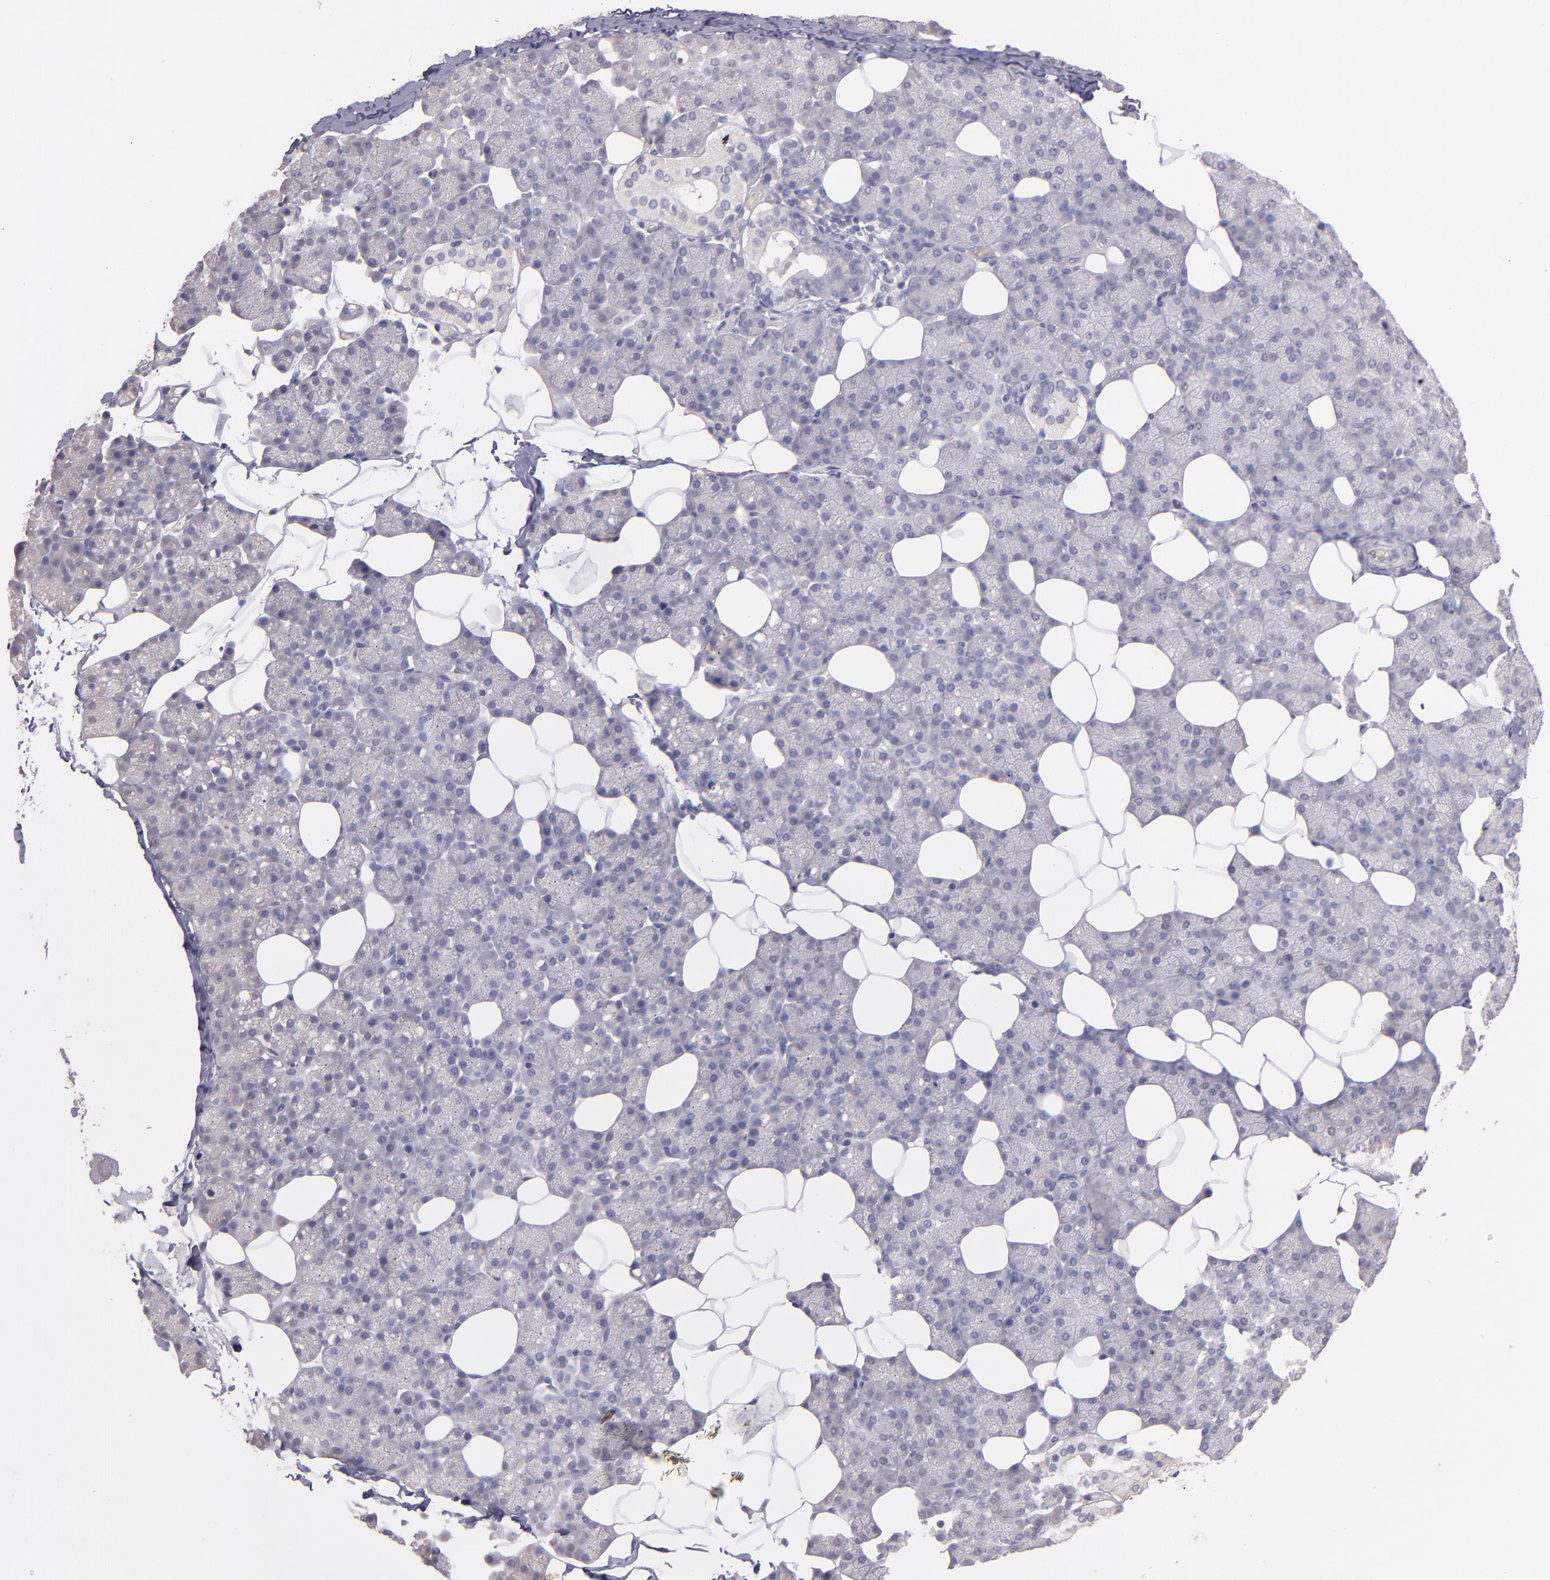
{"staining": {"intensity": "negative", "quantity": "none", "location": "none"}, "tissue": "salivary gland", "cell_type": "Glandular cells", "image_type": "normal", "snomed": [{"axis": "morphology", "description": "Normal tissue, NOS"}, {"axis": "topography", "description": "Lymph node"}, {"axis": "topography", "description": "Salivary gland"}], "caption": "A photomicrograph of human salivary gland is negative for staining in glandular cells. The staining was performed using DAB to visualize the protein expression in brown, while the nuclei were stained in blue with hematoxylin (Magnification: 20x).", "gene": "GNAZ", "patient": {"sex": "male", "age": 8}}